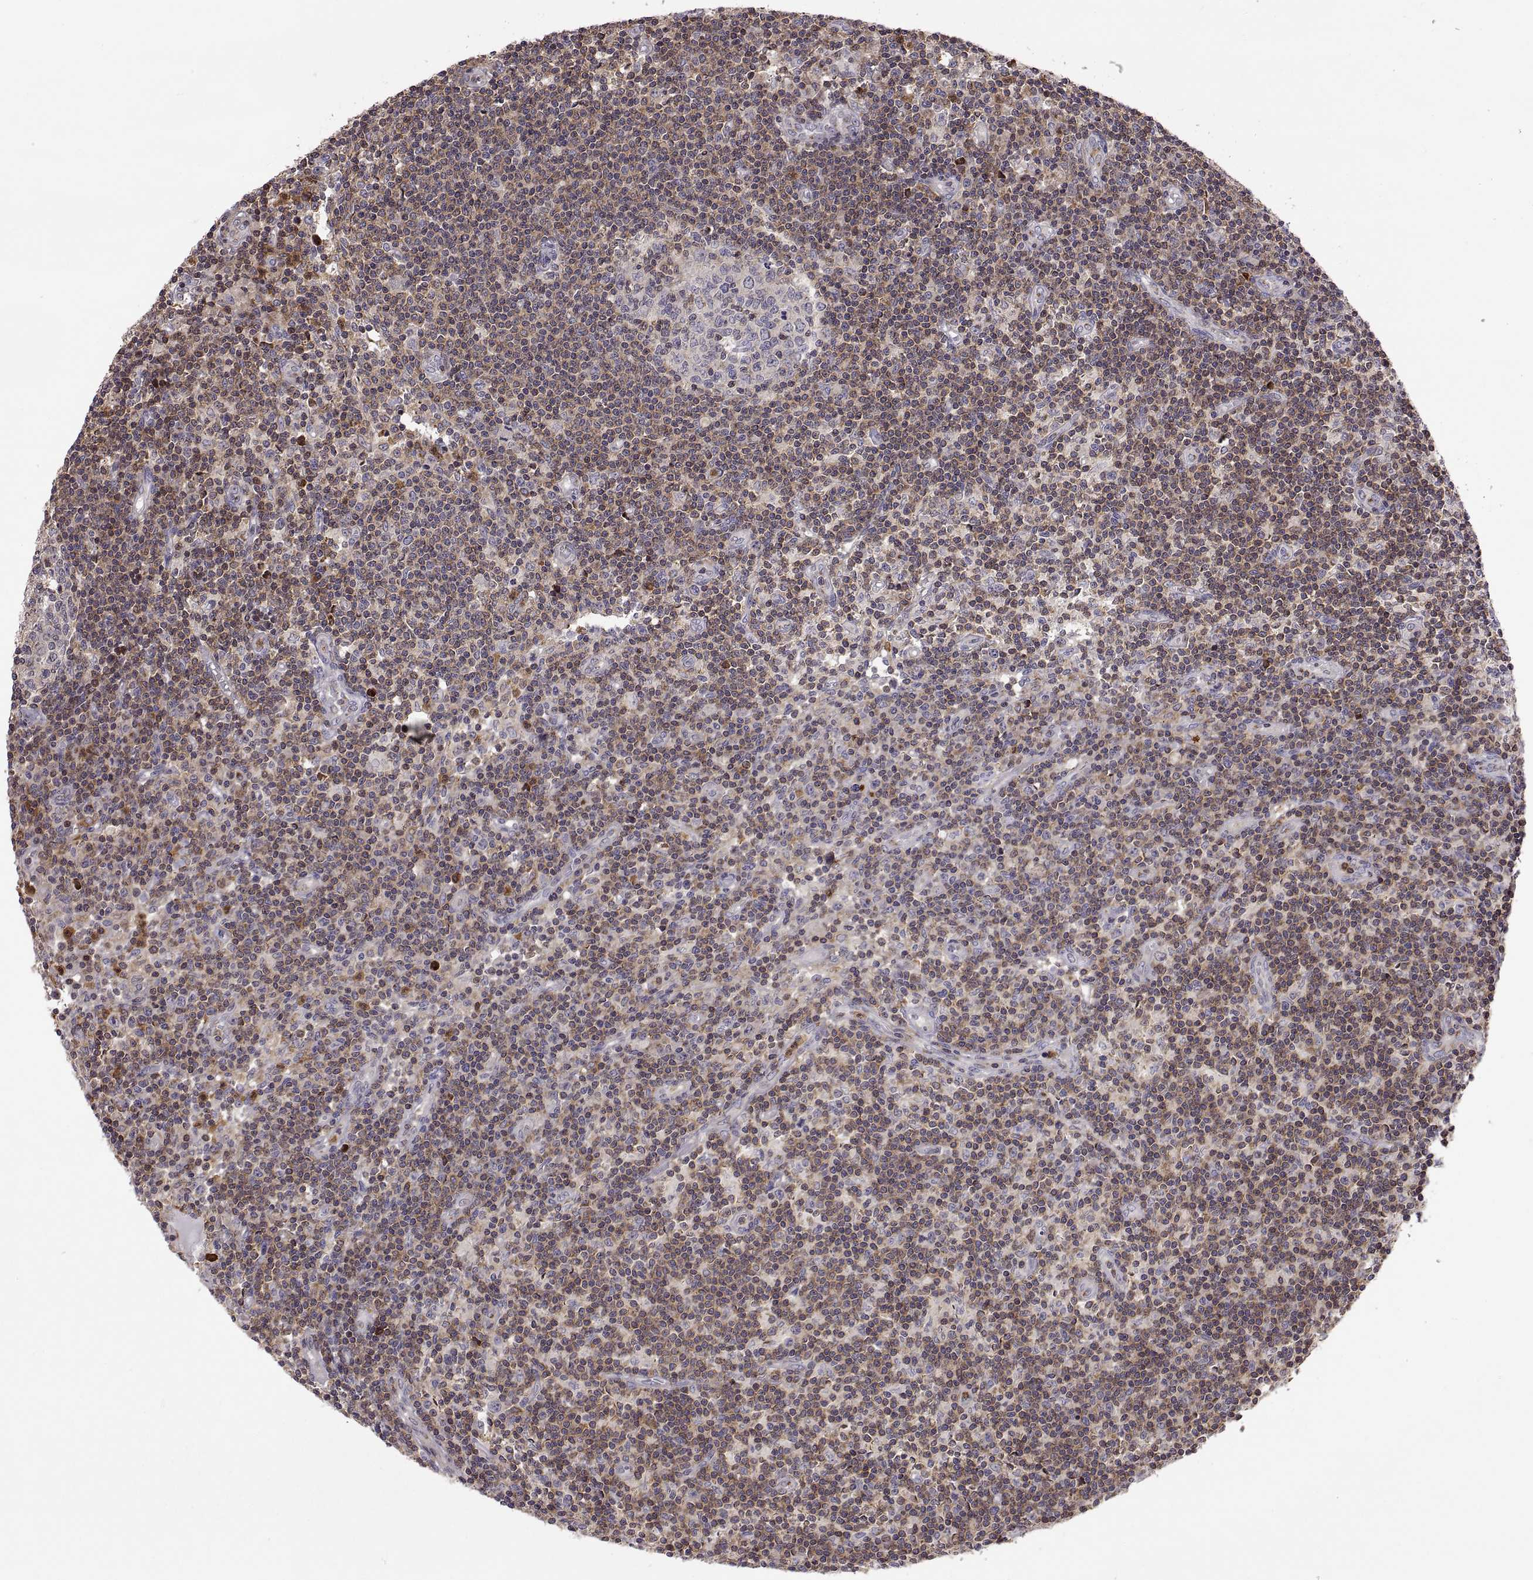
{"staining": {"intensity": "strong", "quantity": "<25%", "location": "cytoplasmic/membranous"}, "tissue": "lymph node", "cell_type": "Germinal center cells", "image_type": "normal", "snomed": [{"axis": "morphology", "description": "Normal tissue, NOS"}, {"axis": "topography", "description": "Lymph node"}], "caption": "Protein staining of unremarkable lymph node displays strong cytoplasmic/membranous expression in approximately <25% of germinal center cells.", "gene": "ACAP1", "patient": {"sex": "female", "age": 72}}